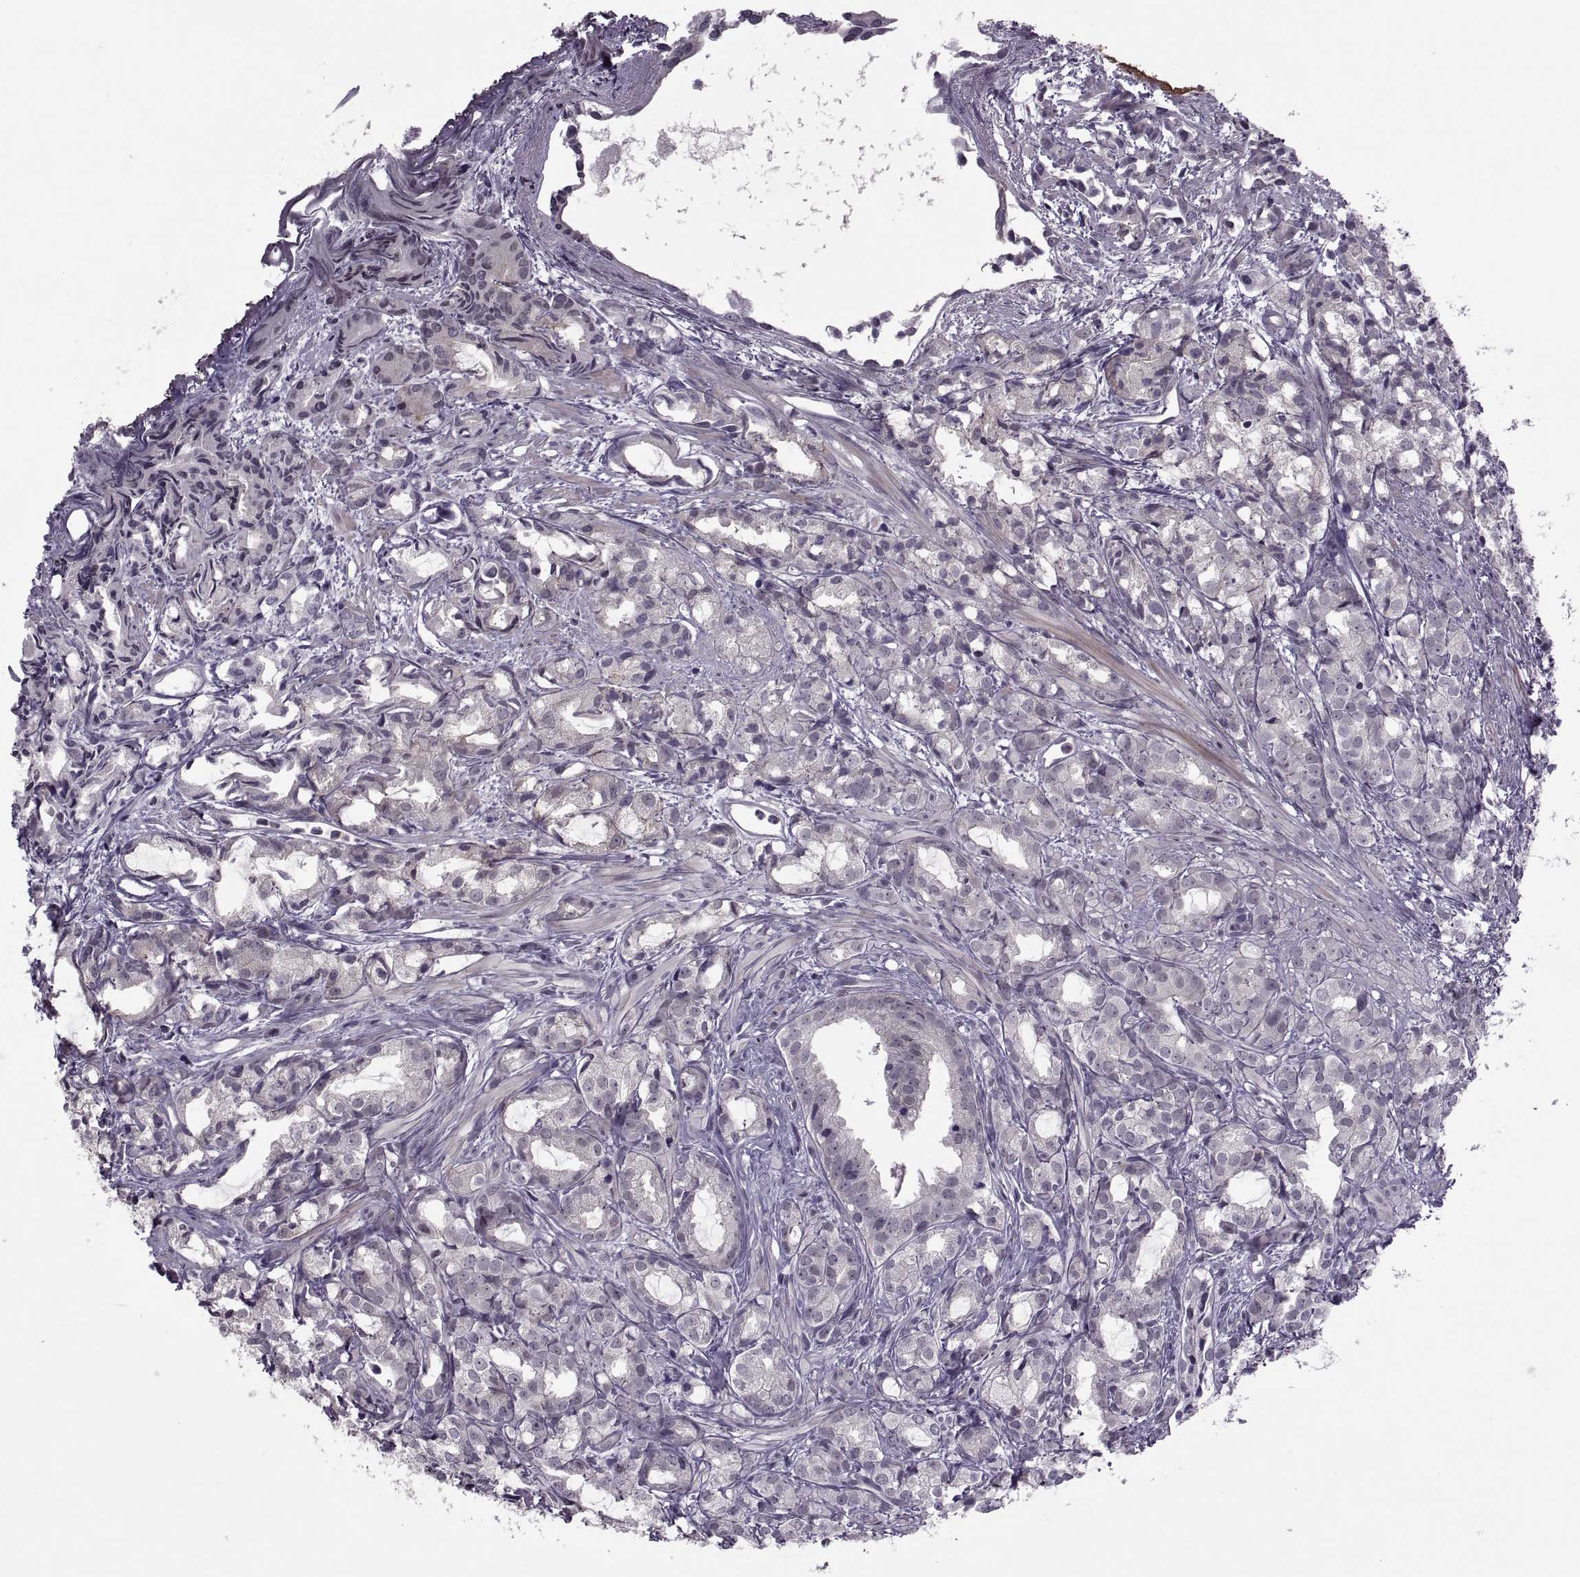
{"staining": {"intensity": "negative", "quantity": "none", "location": "none"}, "tissue": "prostate cancer", "cell_type": "Tumor cells", "image_type": "cancer", "snomed": [{"axis": "morphology", "description": "Adenocarcinoma, High grade"}, {"axis": "topography", "description": "Prostate"}], "caption": "Immunohistochemistry (IHC) image of human prostate cancer stained for a protein (brown), which demonstrates no expression in tumor cells. The staining was performed using DAB to visualize the protein expression in brown, while the nuclei were stained in blue with hematoxylin (Magnification: 20x).", "gene": "ODF3", "patient": {"sex": "male", "age": 79}}